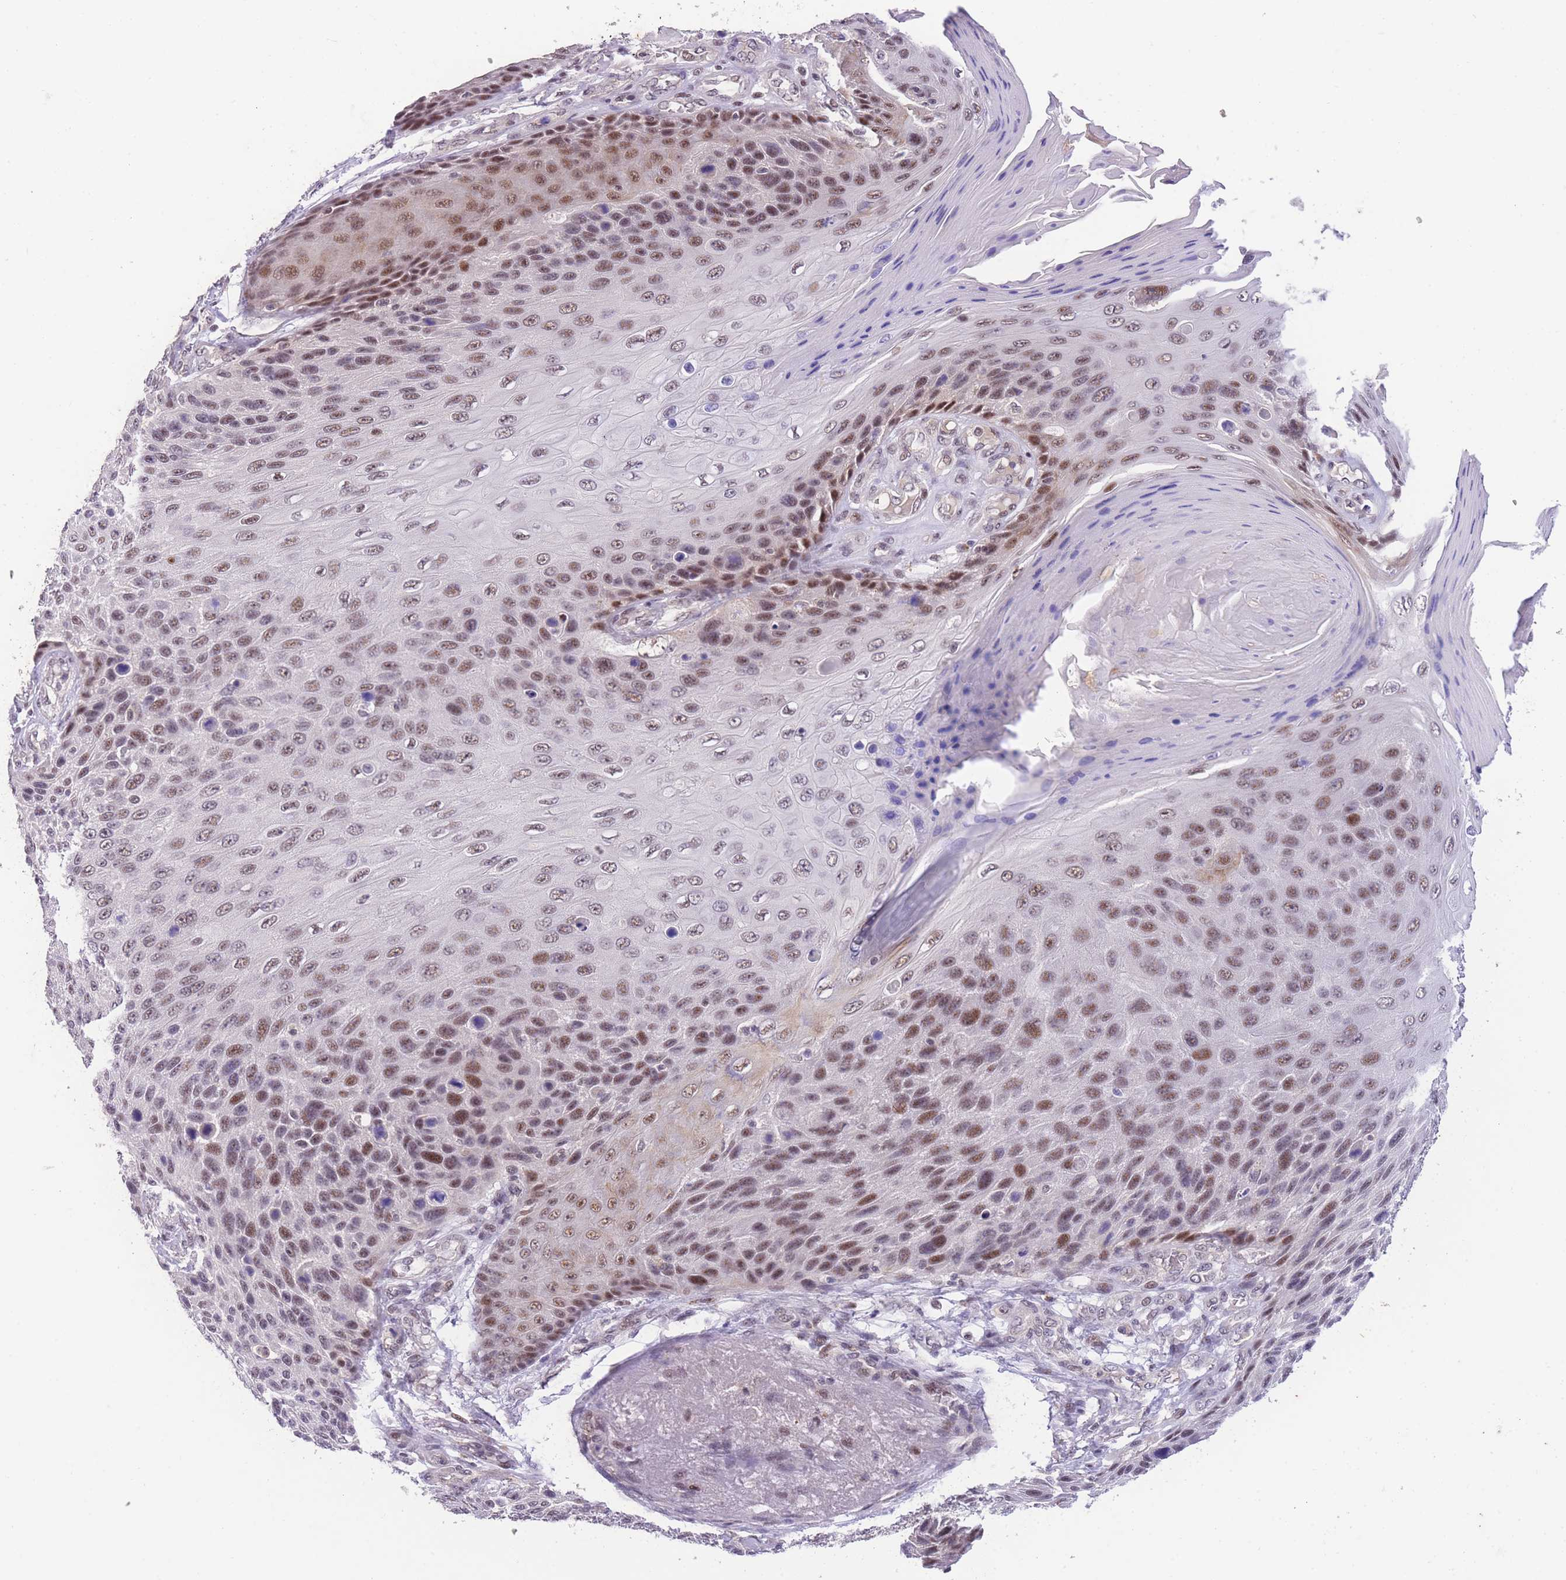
{"staining": {"intensity": "moderate", "quantity": ">75%", "location": "nuclear"}, "tissue": "skin cancer", "cell_type": "Tumor cells", "image_type": "cancer", "snomed": [{"axis": "morphology", "description": "Squamous cell carcinoma, NOS"}, {"axis": "topography", "description": "Skin"}], "caption": "DAB immunohistochemical staining of skin squamous cell carcinoma displays moderate nuclear protein expression in about >75% of tumor cells.", "gene": "SLC35F2", "patient": {"sex": "female", "age": 88}}